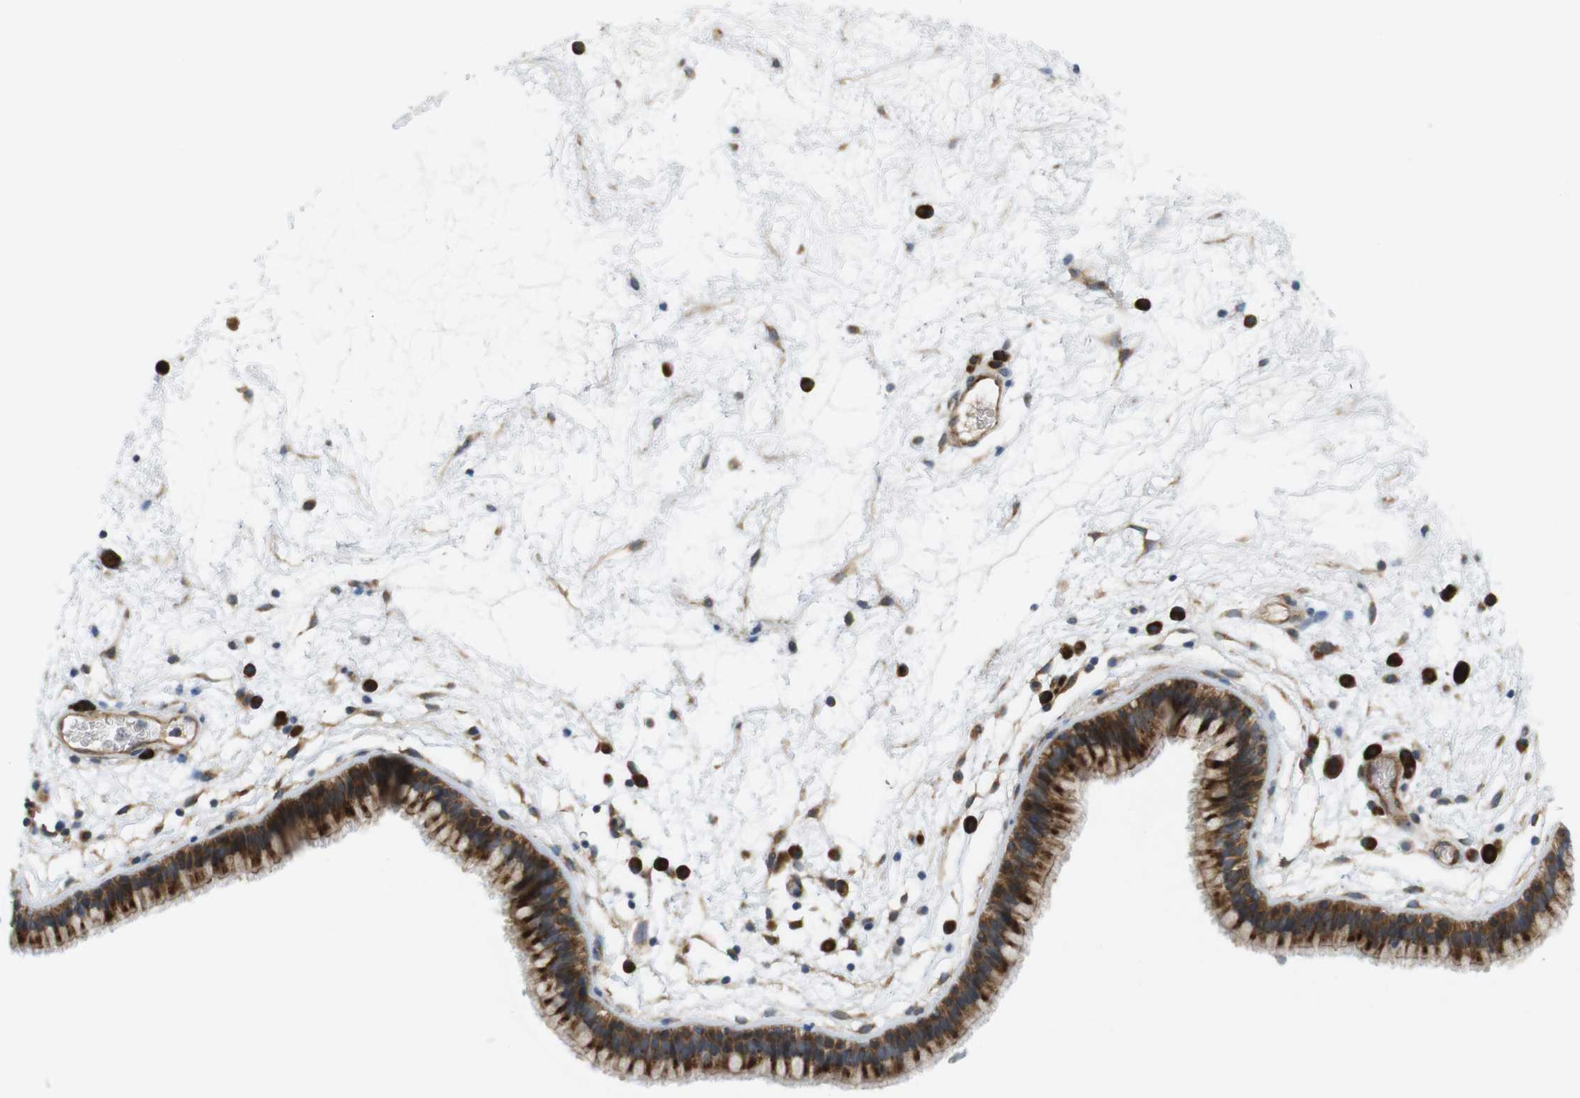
{"staining": {"intensity": "strong", "quantity": ">75%", "location": "cytoplasmic/membranous"}, "tissue": "nasopharynx", "cell_type": "Respiratory epithelial cells", "image_type": "normal", "snomed": [{"axis": "morphology", "description": "Normal tissue, NOS"}, {"axis": "morphology", "description": "Inflammation, NOS"}, {"axis": "topography", "description": "Nasopharynx"}], "caption": "Immunohistochemical staining of benign nasopharynx displays high levels of strong cytoplasmic/membranous positivity in approximately >75% of respiratory epithelial cells.", "gene": "GJC3", "patient": {"sex": "male", "age": 48}}